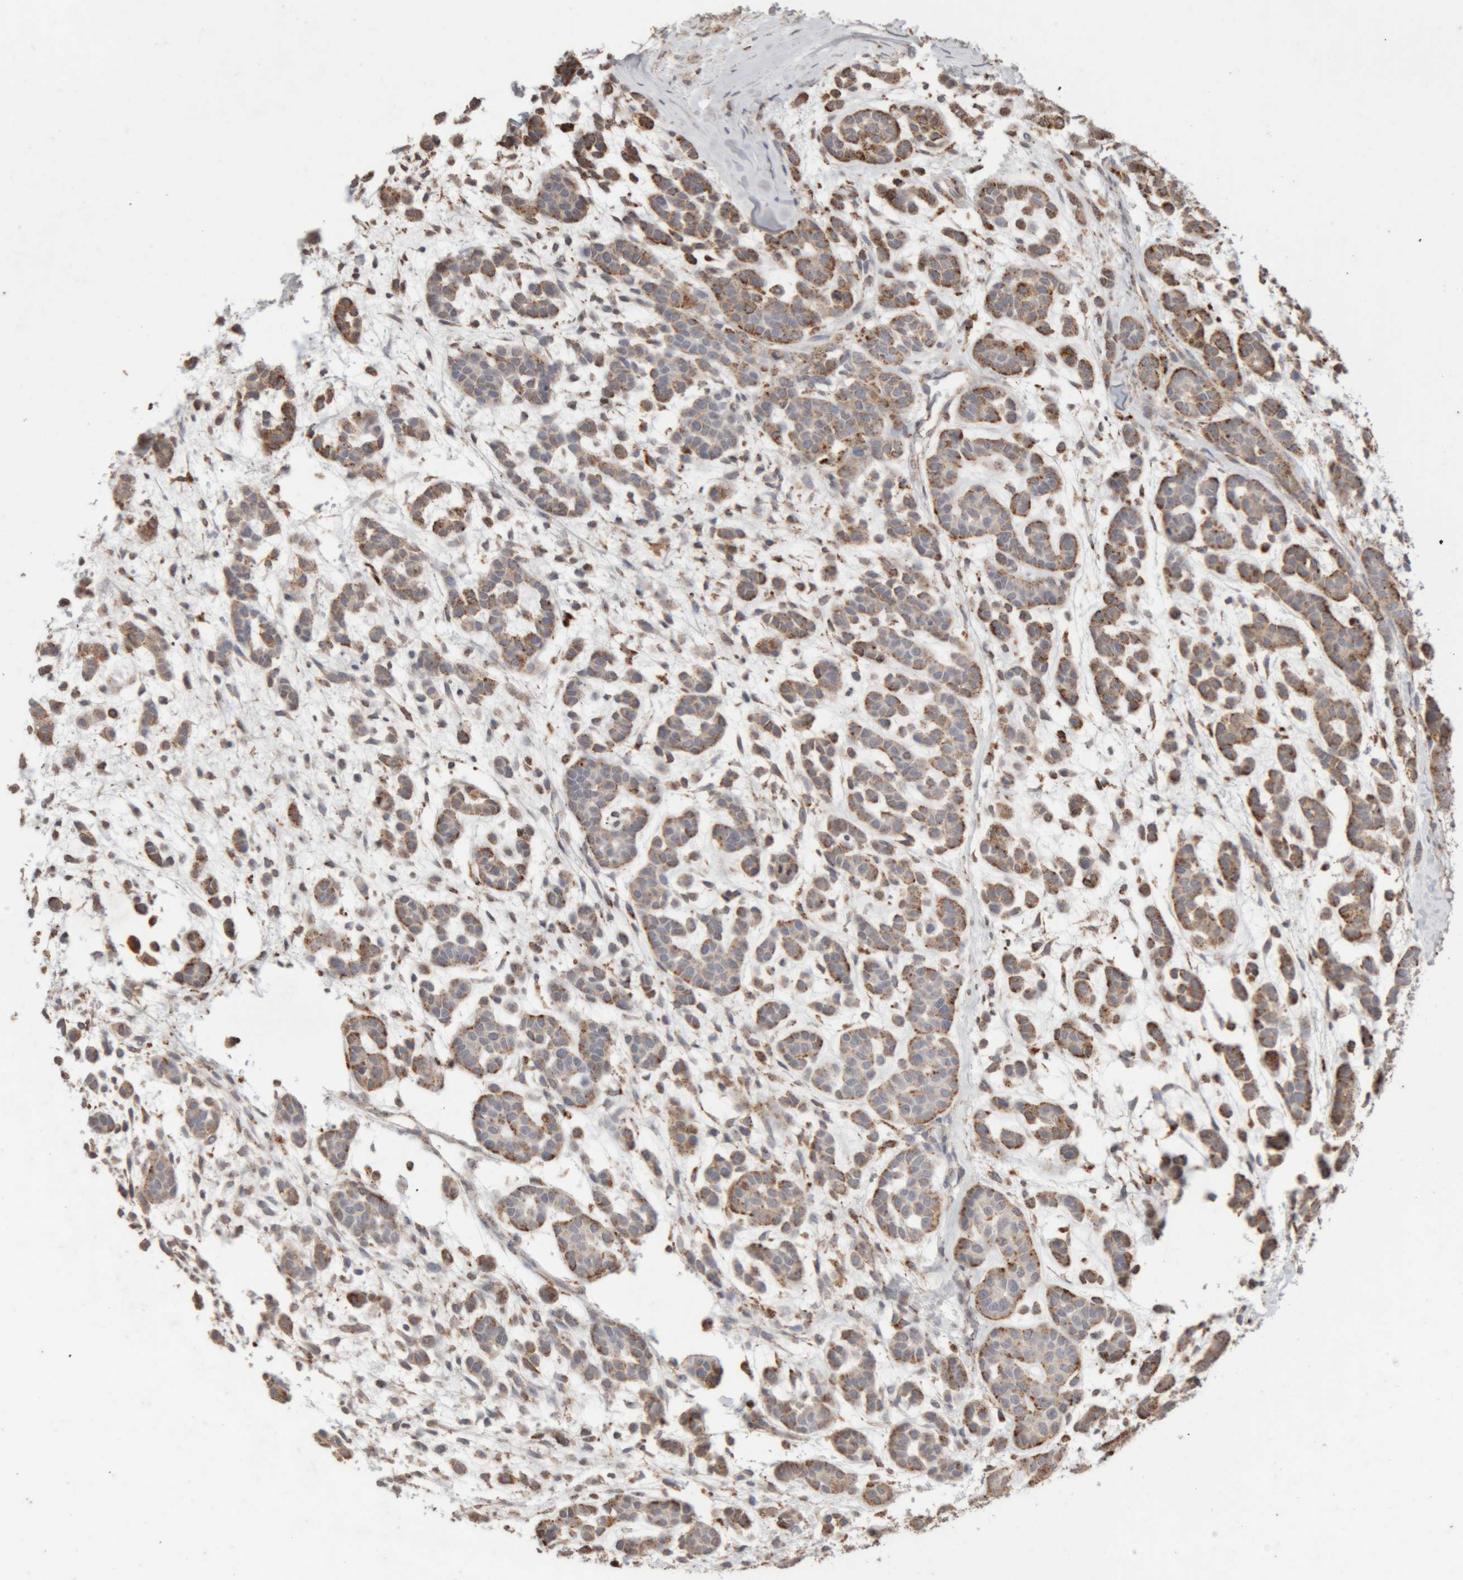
{"staining": {"intensity": "moderate", "quantity": ">75%", "location": "cytoplasmic/membranous"}, "tissue": "head and neck cancer", "cell_type": "Tumor cells", "image_type": "cancer", "snomed": [{"axis": "morphology", "description": "Adenocarcinoma, NOS"}, {"axis": "morphology", "description": "Adenoma, NOS"}, {"axis": "topography", "description": "Head-Neck"}], "caption": "The photomicrograph reveals immunohistochemical staining of head and neck cancer. There is moderate cytoplasmic/membranous staining is identified in approximately >75% of tumor cells. Immunohistochemistry (ihc) stains the protein of interest in brown and the nuclei are stained blue.", "gene": "ARSA", "patient": {"sex": "female", "age": 55}}